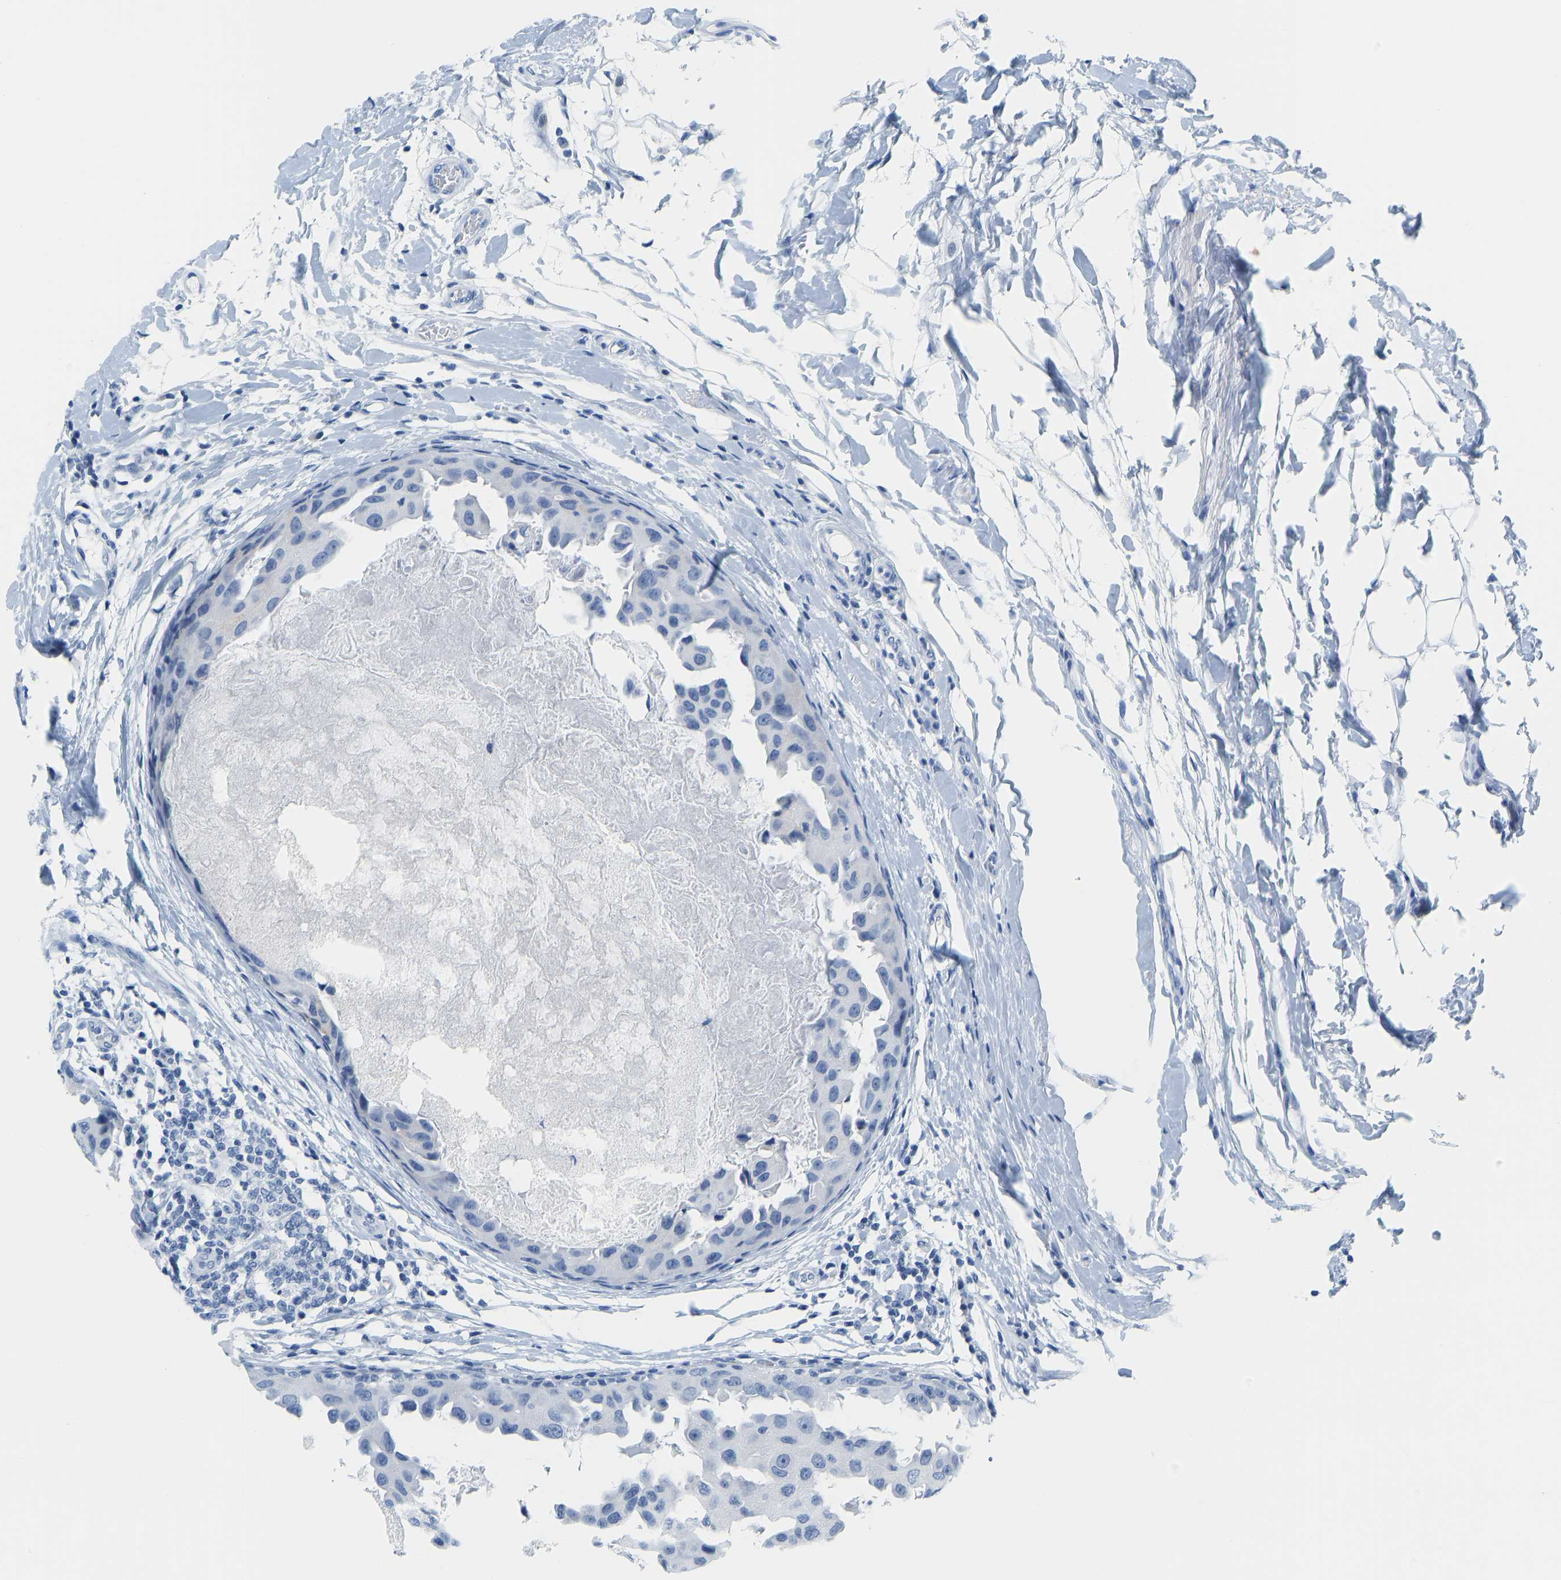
{"staining": {"intensity": "negative", "quantity": "none", "location": "none"}, "tissue": "breast cancer", "cell_type": "Tumor cells", "image_type": "cancer", "snomed": [{"axis": "morphology", "description": "Duct carcinoma"}, {"axis": "topography", "description": "Breast"}], "caption": "IHC histopathology image of neoplastic tissue: infiltrating ductal carcinoma (breast) stained with DAB reveals no significant protein expression in tumor cells.", "gene": "SERPINB3", "patient": {"sex": "female", "age": 27}}